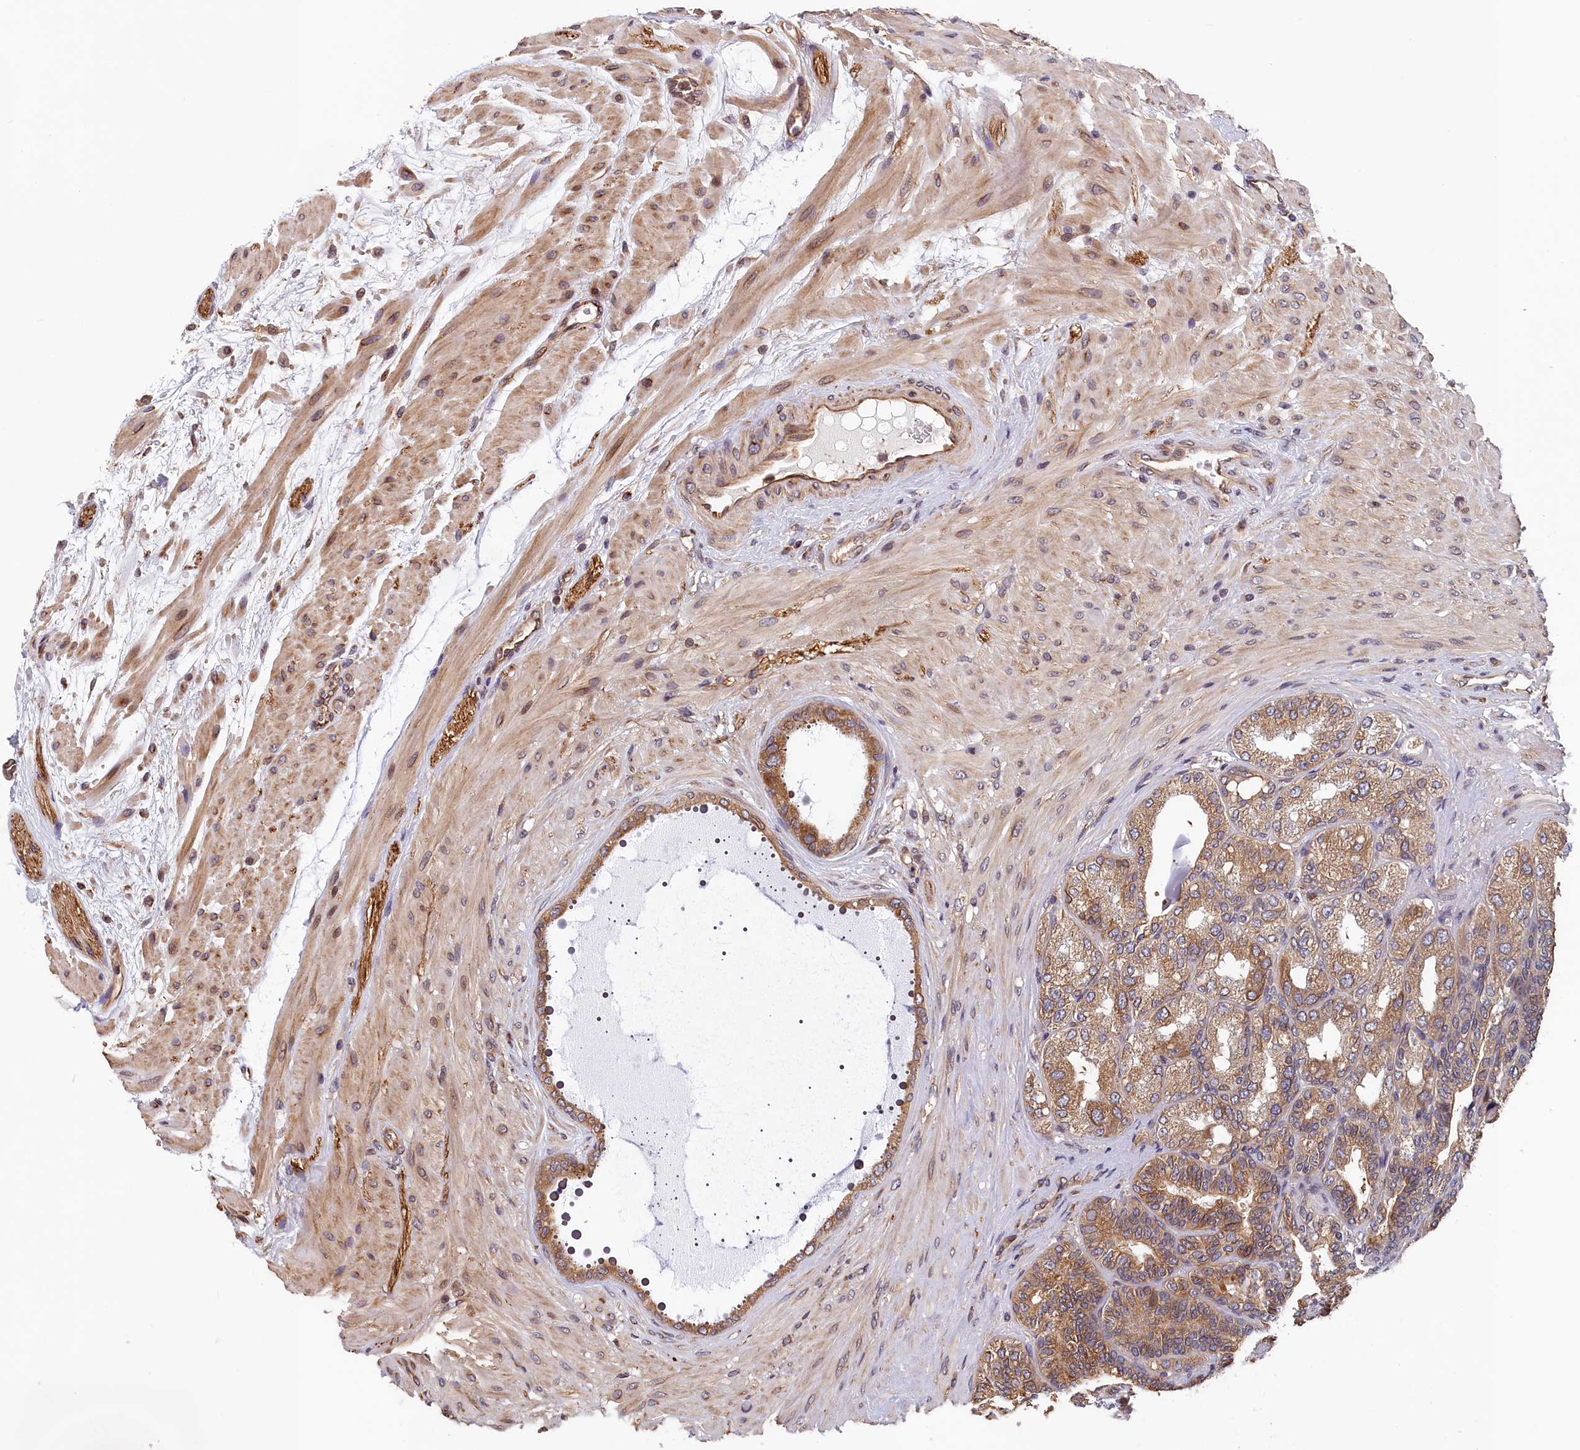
{"staining": {"intensity": "moderate", "quantity": ">75%", "location": "cytoplasmic/membranous"}, "tissue": "seminal vesicle", "cell_type": "Glandular cells", "image_type": "normal", "snomed": [{"axis": "morphology", "description": "Normal tissue, NOS"}, {"axis": "topography", "description": "Seminal veicle"}, {"axis": "topography", "description": "Peripheral nerve tissue"}], "caption": "Immunohistochemical staining of benign human seminal vesicle exhibits >75% levels of moderate cytoplasmic/membranous protein expression in about >75% of glandular cells.", "gene": "TMEM116", "patient": {"sex": "male", "age": 63}}